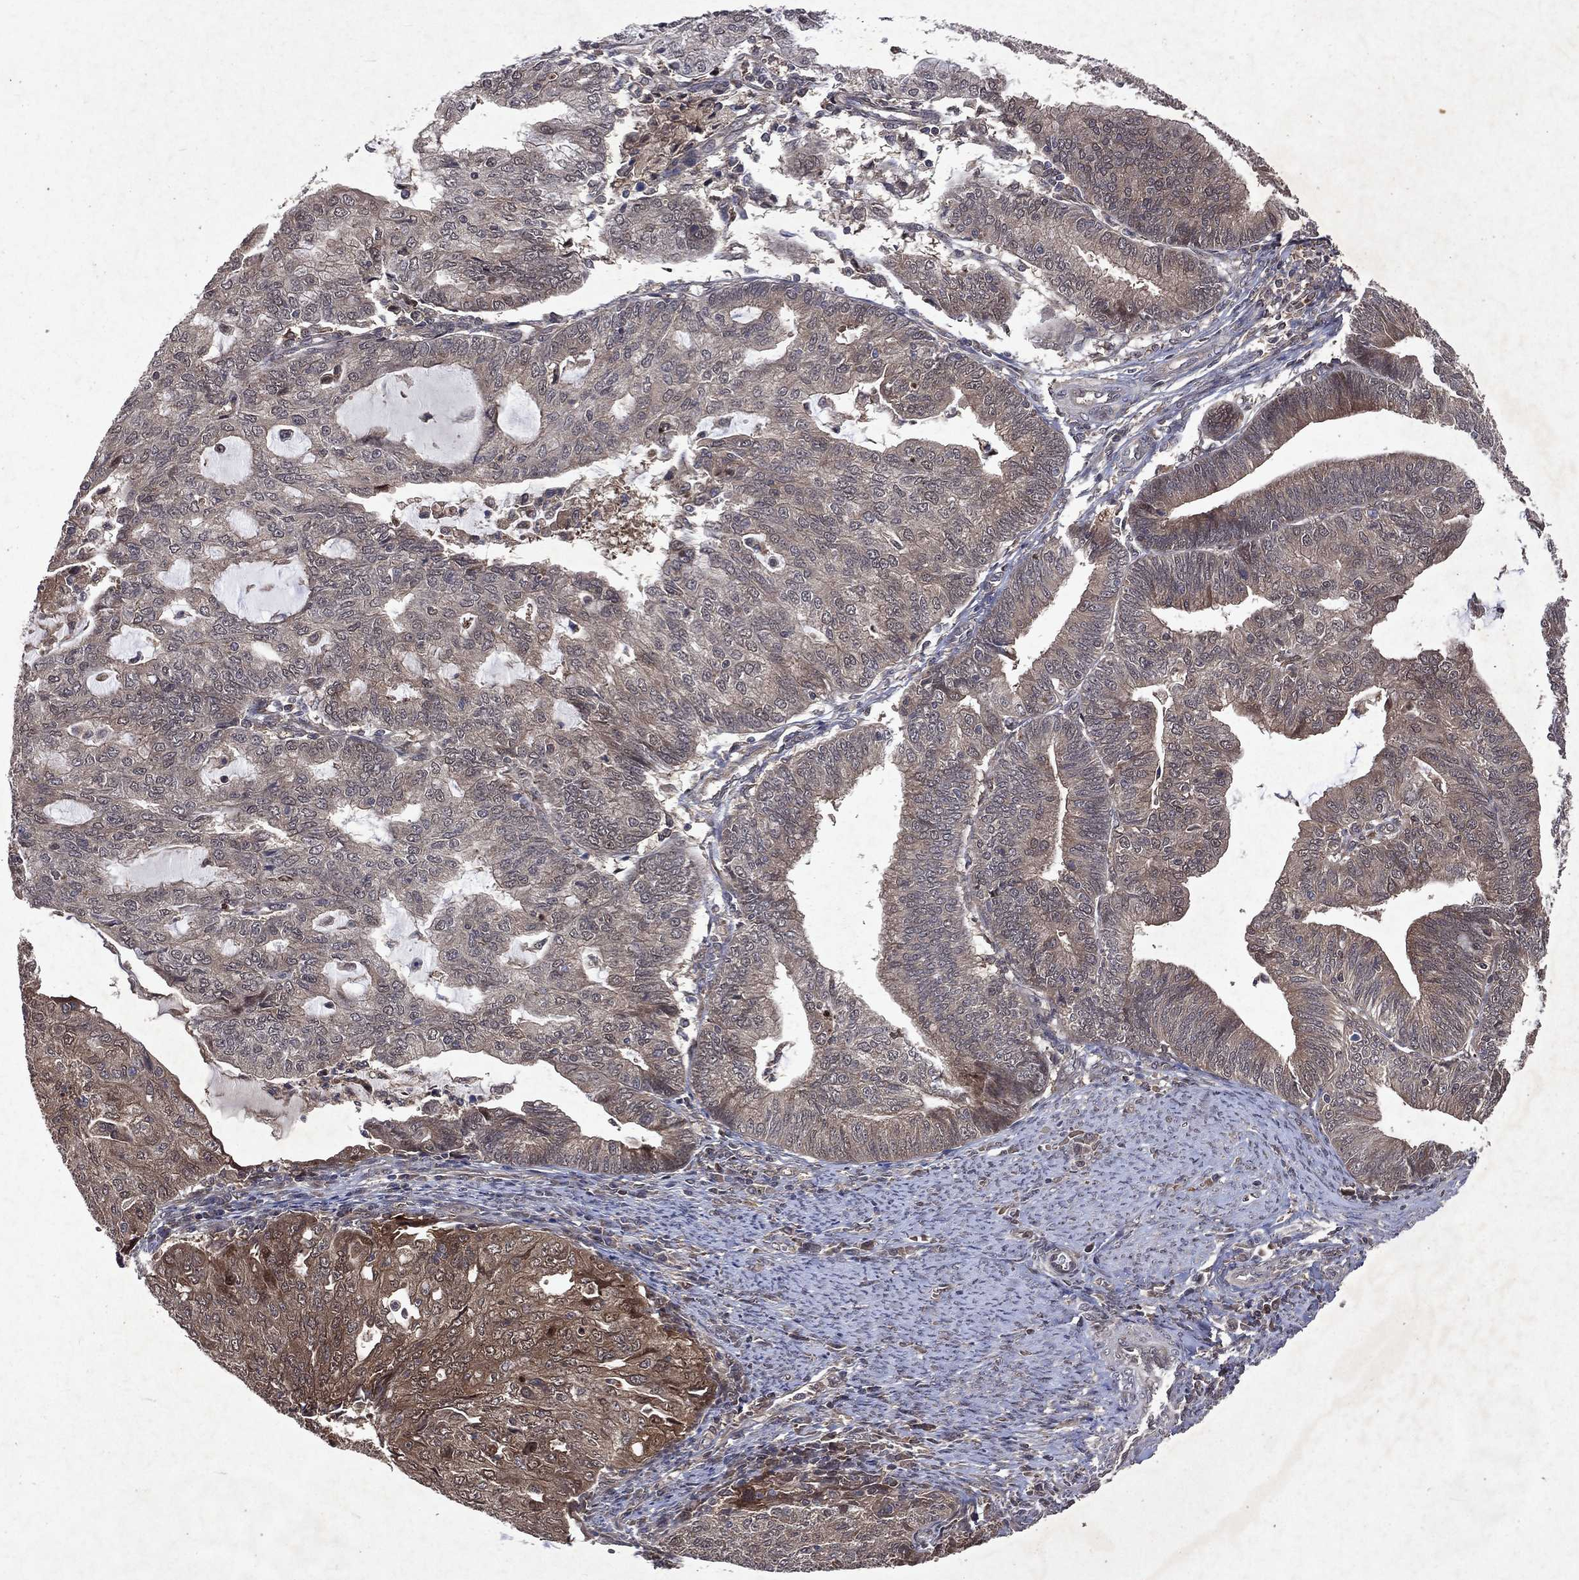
{"staining": {"intensity": "moderate", "quantity": "25%-75%", "location": "cytoplasmic/membranous,nuclear"}, "tissue": "endometrial cancer", "cell_type": "Tumor cells", "image_type": "cancer", "snomed": [{"axis": "morphology", "description": "Adenocarcinoma, NOS"}, {"axis": "topography", "description": "Endometrium"}], "caption": "Immunohistochemical staining of endometrial adenocarcinoma displays medium levels of moderate cytoplasmic/membranous and nuclear protein staining in approximately 25%-75% of tumor cells. The protein is stained brown, and the nuclei are stained in blue (DAB IHC with brightfield microscopy, high magnification).", "gene": "MTAP", "patient": {"sex": "female", "age": 82}}